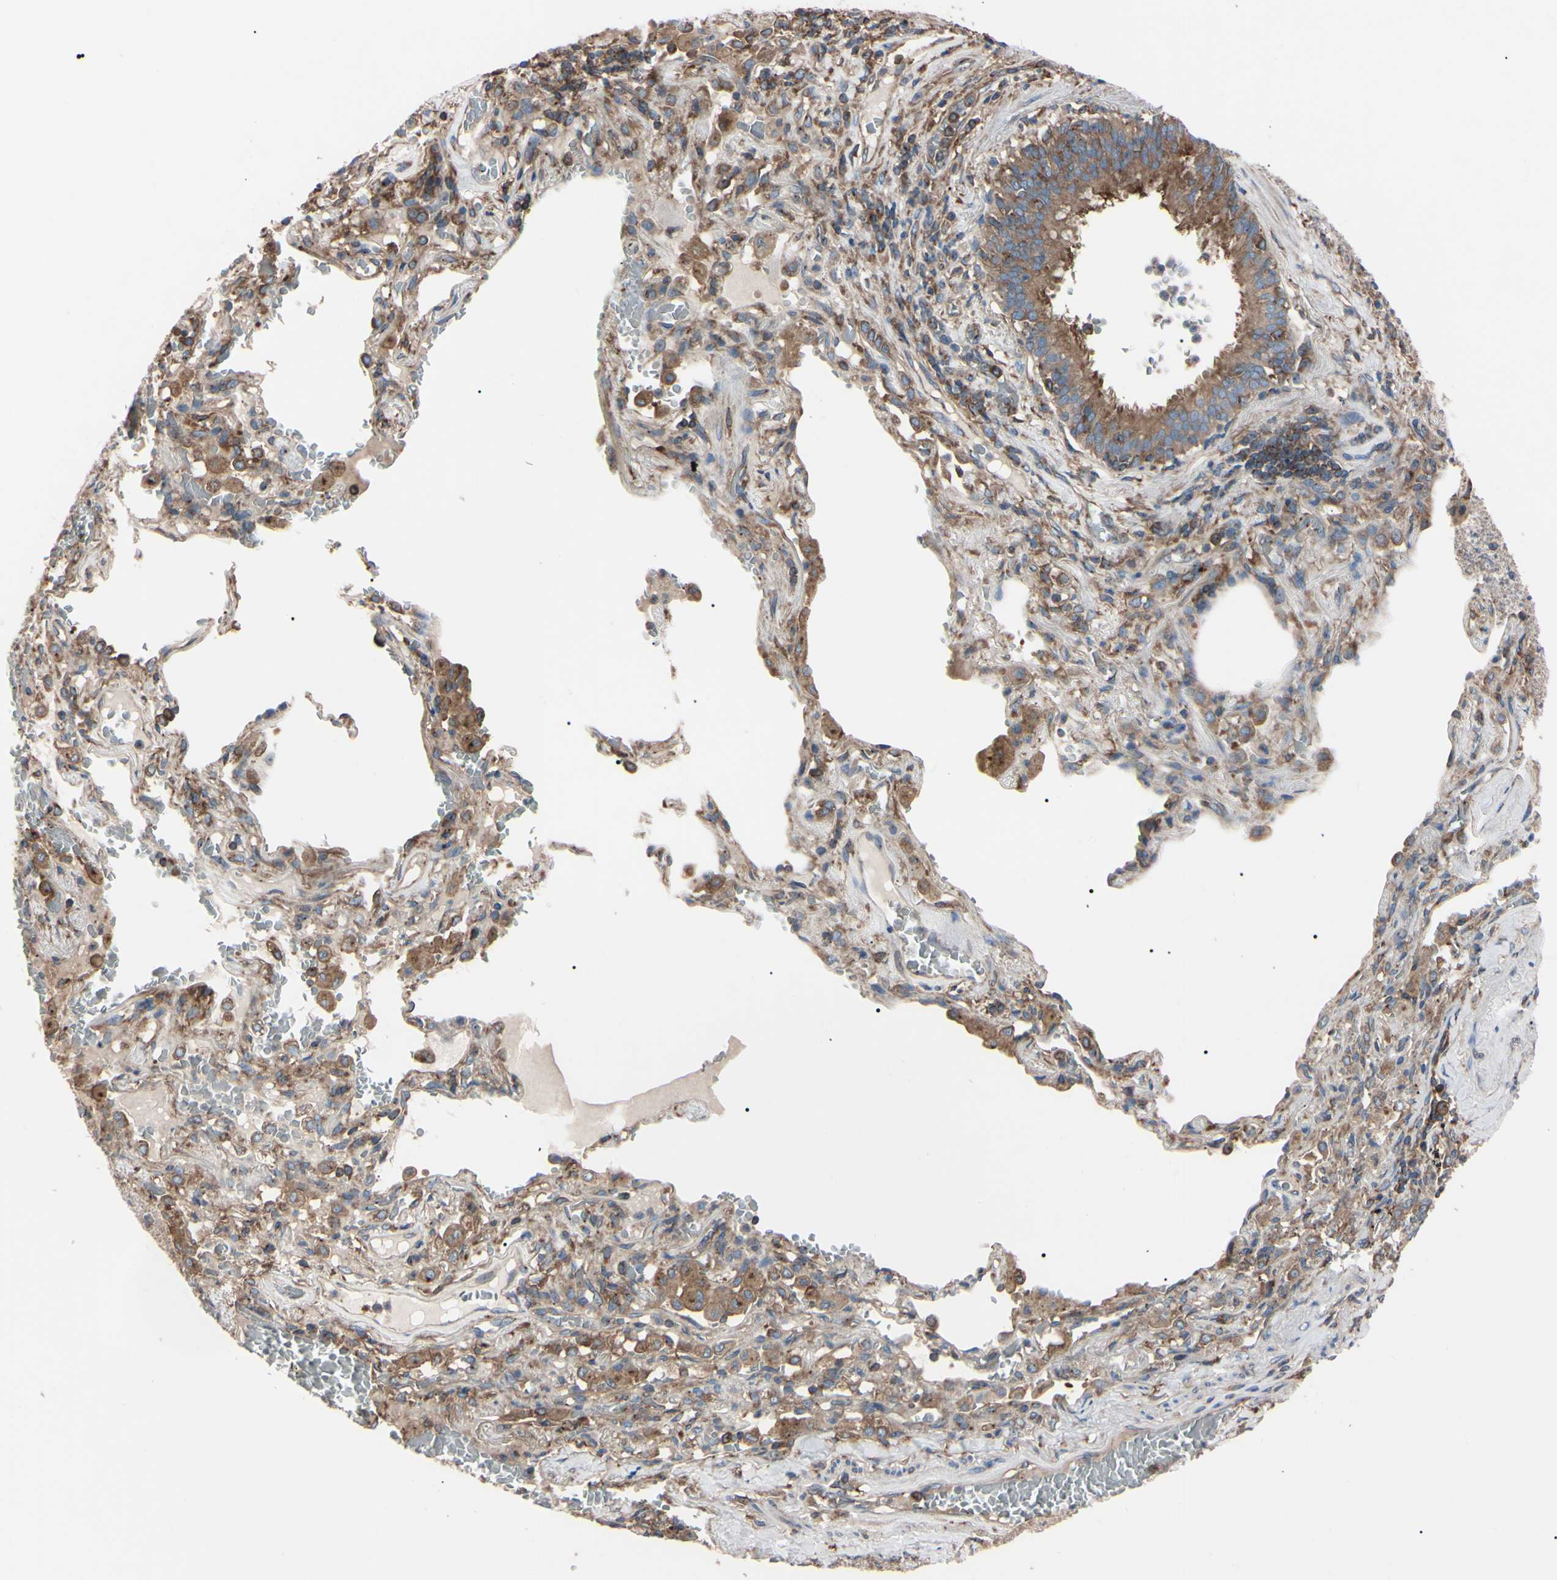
{"staining": {"intensity": "moderate", "quantity": ">75%", "location": "cytoplasmic/membranous"}, "tissue": "lung cancer", "cell_type": "Tumor cells", "image_type": "cancer", "snomed": [{"axis": "morphology", "description": "Squamous cell carcinoma, NOS"}, {"axis": "topography", "description": "Lung"}], "caption": "Lung squamous cell carcinoma stained with DAB immunohistochemistry (IHC) demonstrates medium levels of moderate cytoplasmic/membranous expression in approximately >75% of tumor cells.", "gene": "PRKACA", "patient": {"sex": "male", "age": 57}}